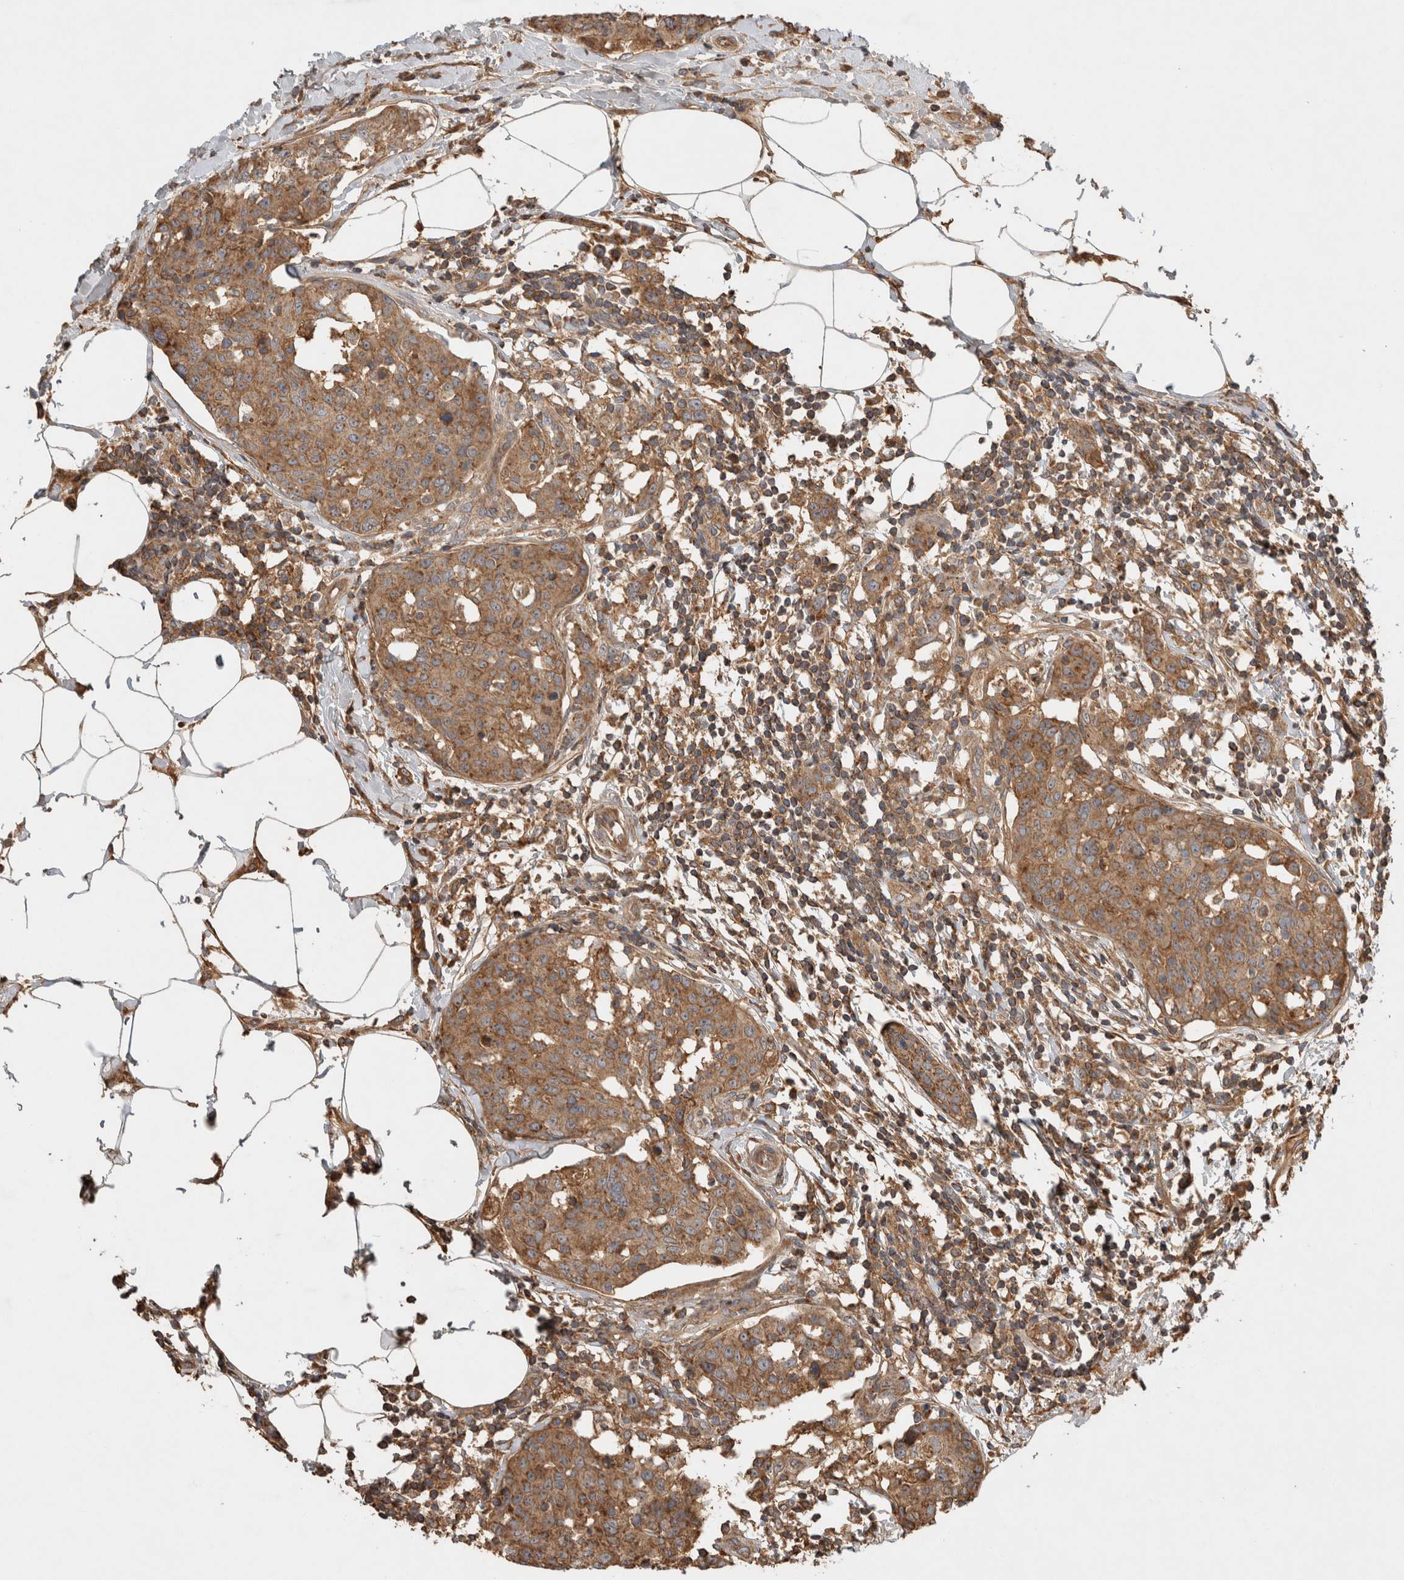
{"staining": {"intensity": "moderate", "quantity": ">75%", "location": "cytoplasmic/membranous"}, "tissue": "breast cancer", "cell_type": "Tumor cells", "image_type": "cancer", "snomed": [{"axis": "morphology", "description": "Normal tissue, NOS"}, {"axis": "morphology", "description": "Duct carcinoma"}, {"axis": "topography", "description": "Breast"}], "caption": "Immunohistochemical staining of breast cancer exhibits moderate cytoplasmic/membranous protein expression in about >75% of tumor cells.", "gene": "SERAC1", "patient": {"sex": "female", "age": 37}}